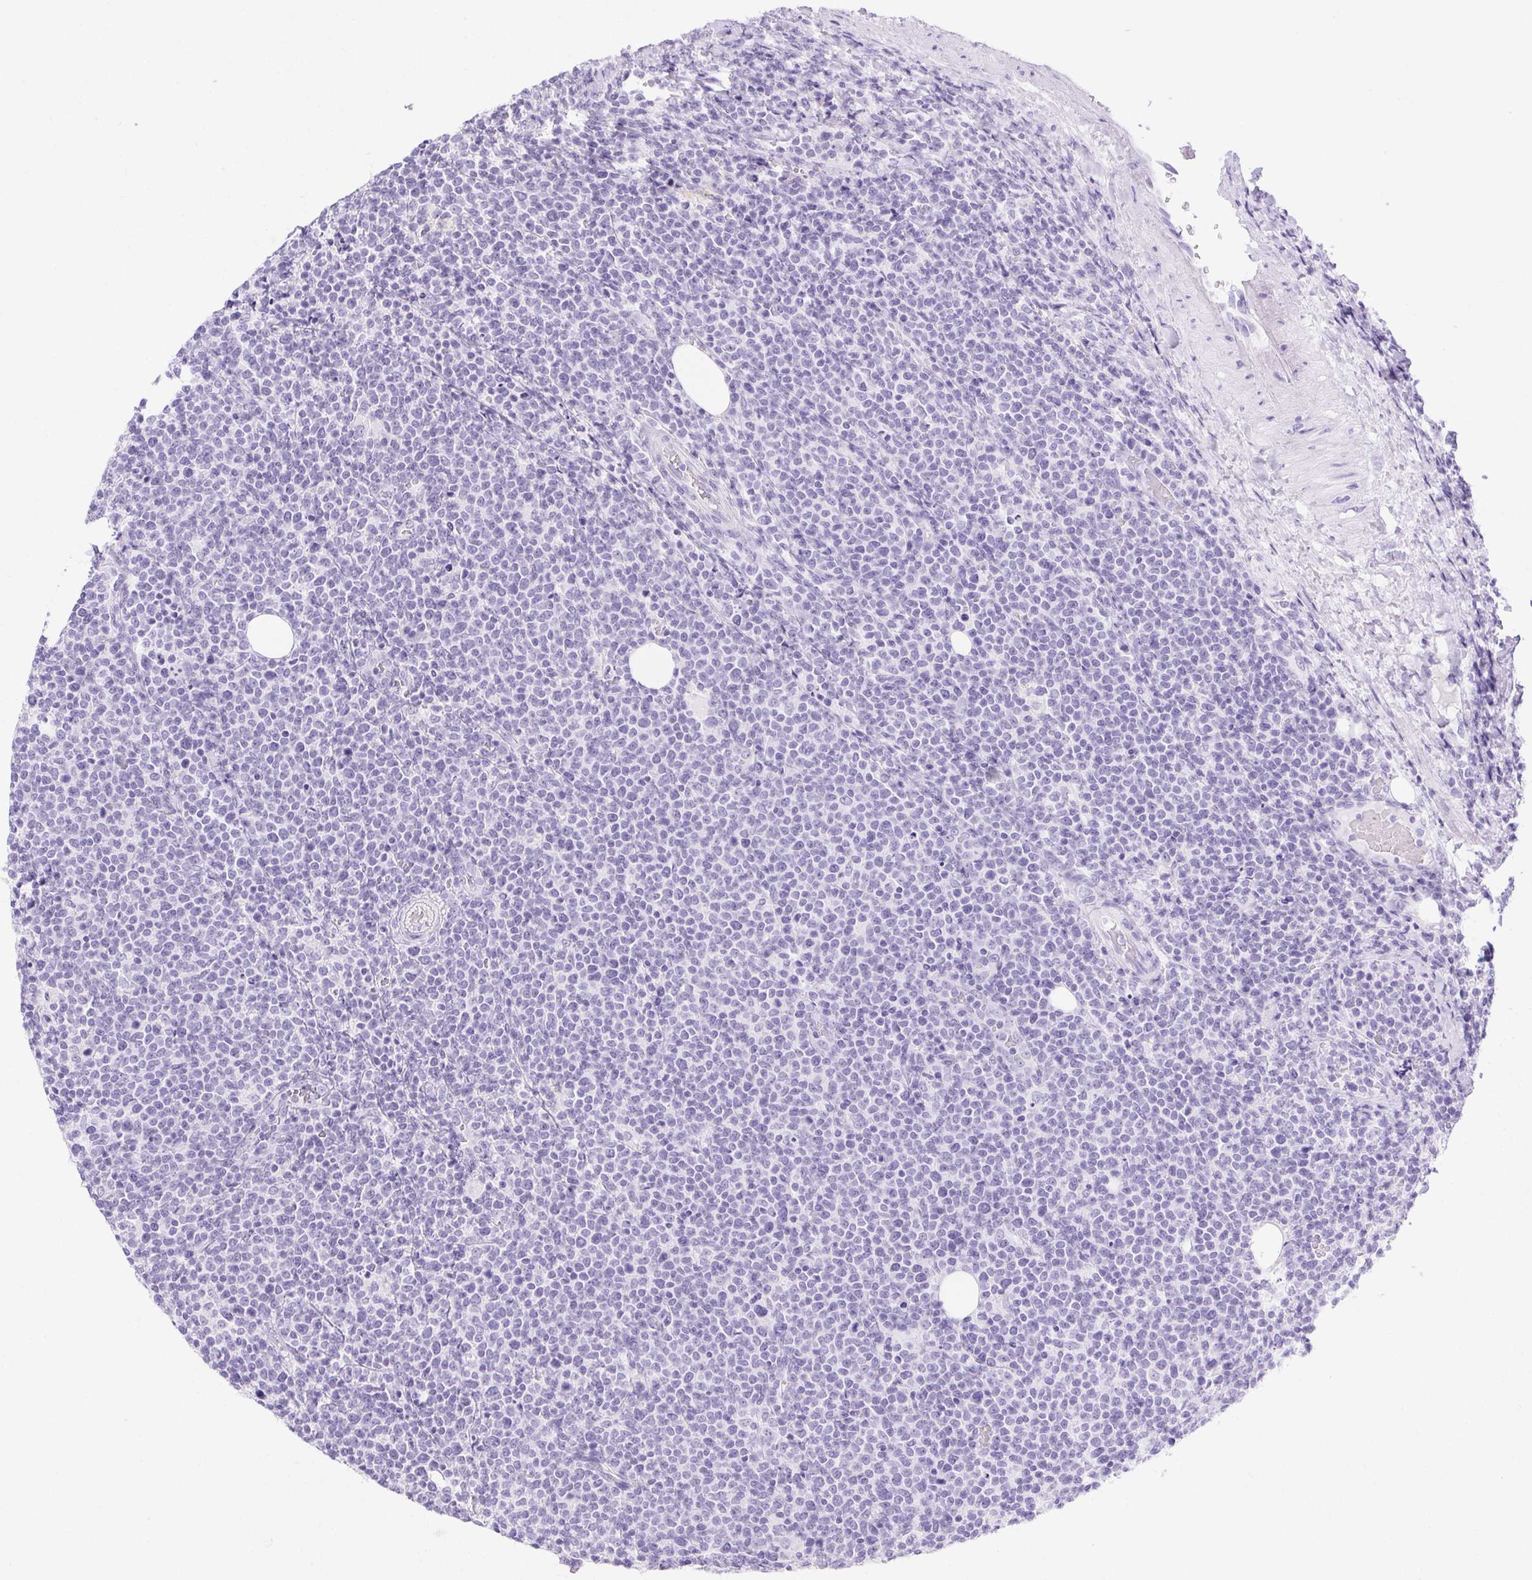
{"staining": {"intensity": "negative", "quantity": "none", "location": "none"}, "tissue": "lymphoma", "cell_type": "Tumor cells", "image_type": "cancer", "snomed": [{"axis": "morphology", "description": "Malignant lymphoma, non-Hodgkin's type, High grade"}, {"axis": "topography", "description": "Lymph node"}], "caption": "Immunohistochemistry (IHC) histopathology image of lymphoma stained for a protein (brown), which reveals no staining in tumor cells.", "gene": "ERP27", "patient": {"sex": "male", "age": 61}}